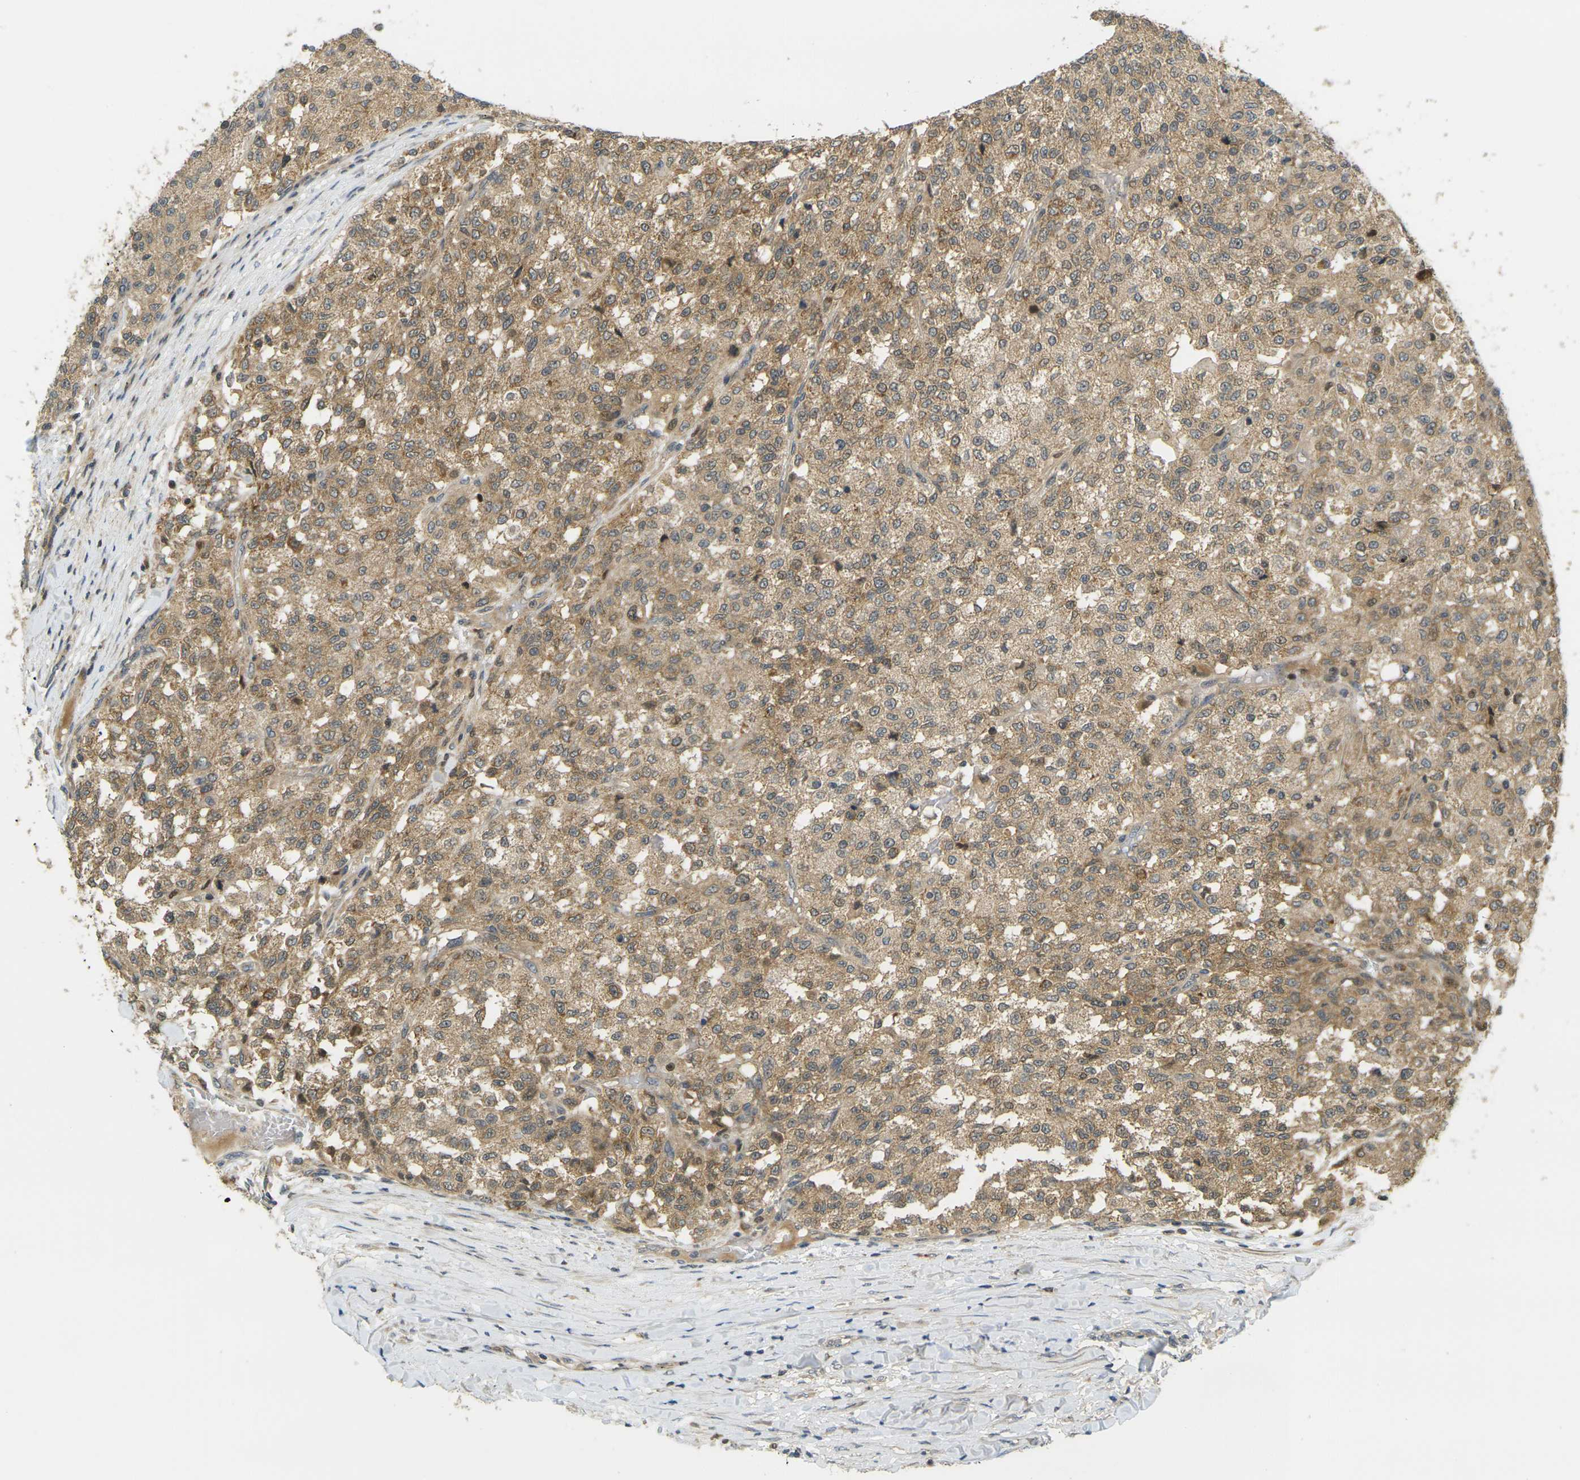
{"staining": {"intensity": "moderate", "quantity": ">75%", "location": "cytoplasmic/membranous"}, "tissue": "testis cancer", "cell_type": "Tumor cells", "image_type": "cancer", "snomed": [{"axis": "morphology", "description": "Seminoma, NOS"}, {"axis": "topography", "description": "Testis"}], "caption": "Brown immunohistochemical staining in human seminoma (testis) displays moderate cytoplasmic/membranous staining in approximately >75% of tumor cells.", "gene": "KLHL8", "patient": {"sex": "male", "age": 59}}